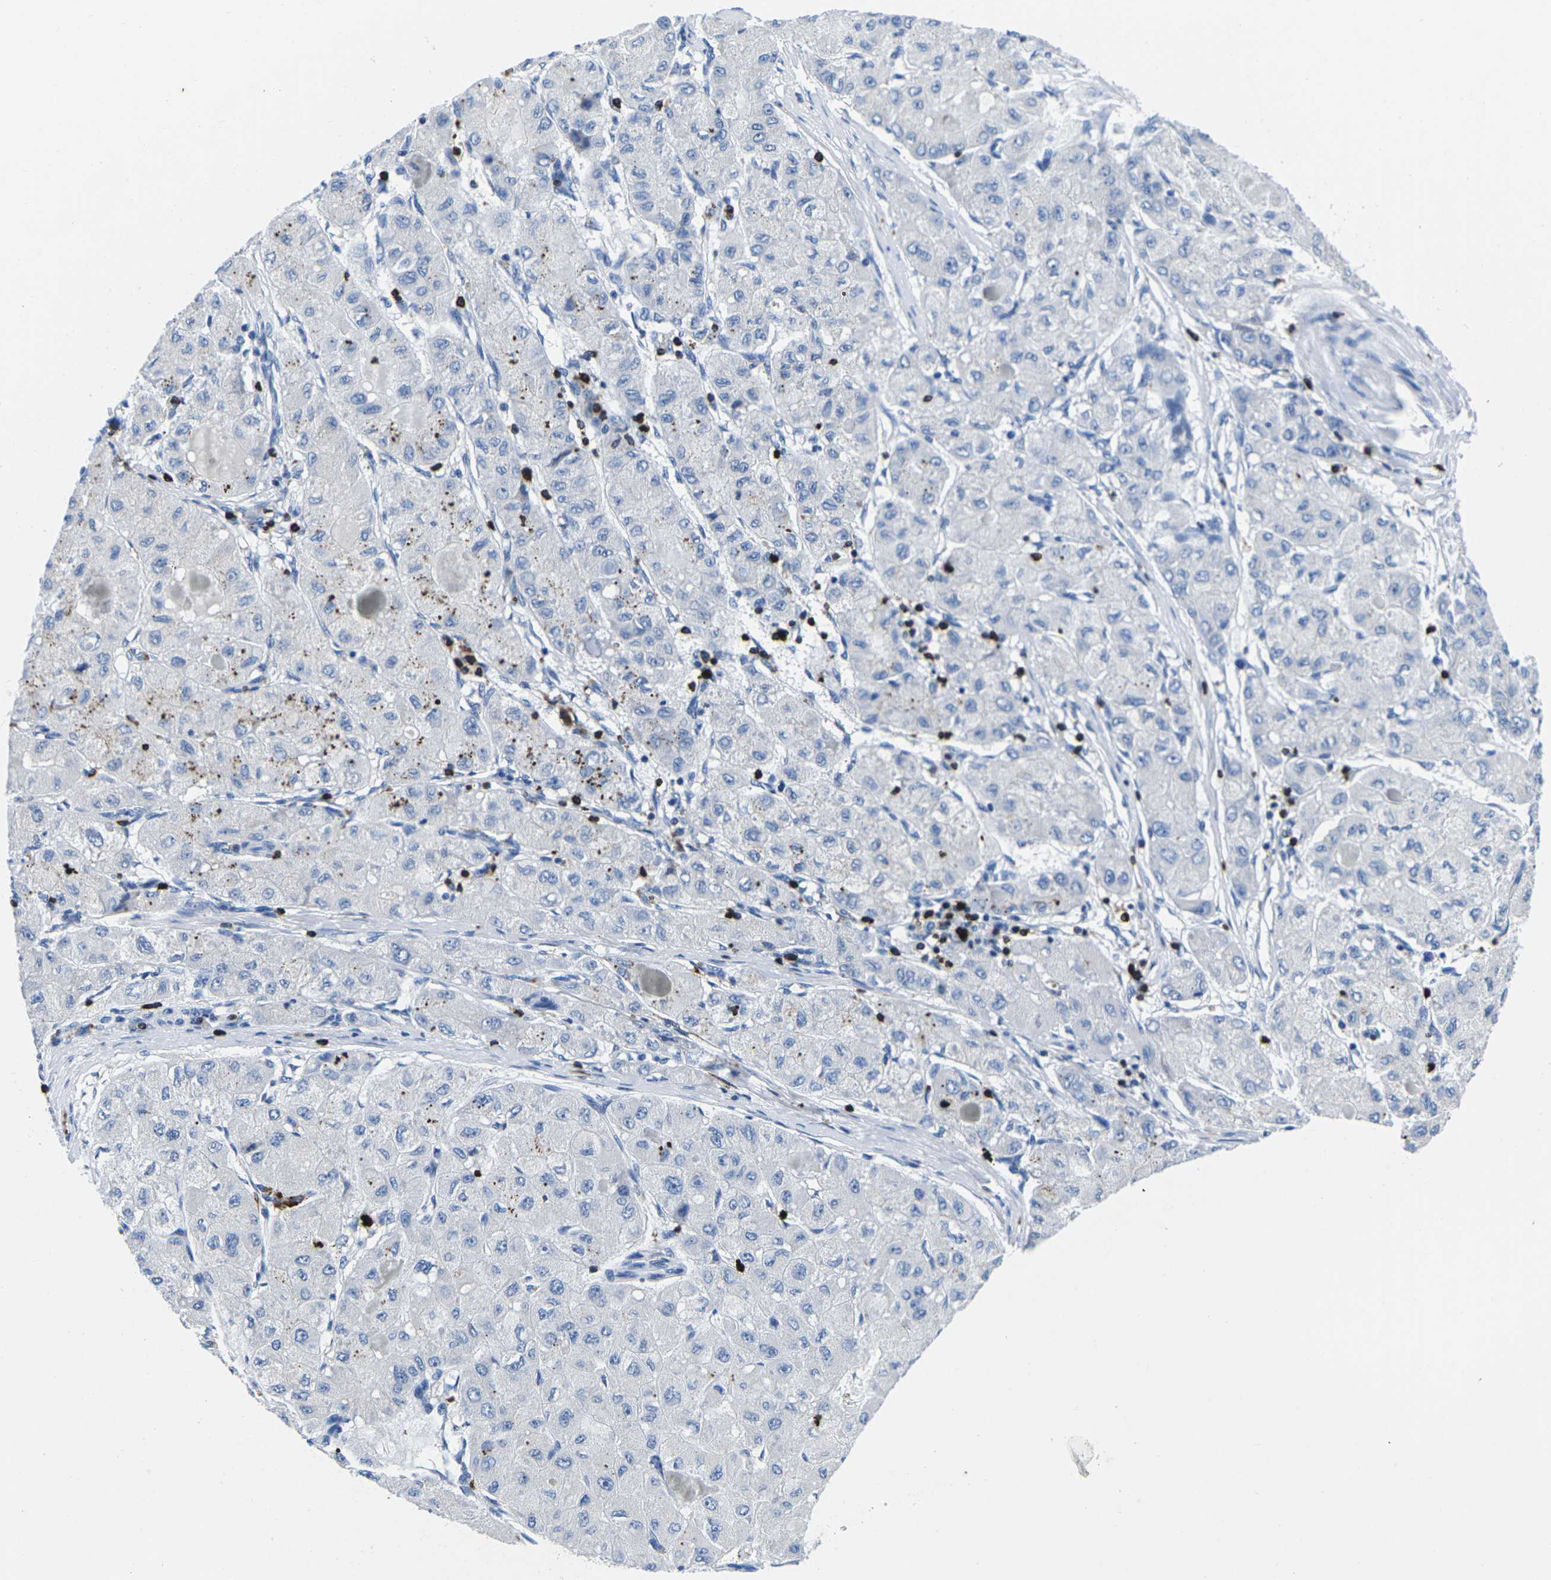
{"staining": {"intensity": "negative", "quantity": "none", "location": "none"}, "tissue": "liver cancer", "cell_type": "Tumor cells", "image_type": "cancer", "snomed": [{"axis": "morphology", "description": "Carcinoma, Hepatocellular, NOS"}, {"axis": "topography", "description": "Liver"}], "caption": "Immunohistochemistry (IHC) of human hepatocellular carcinoma (liver) reveals no expression in tumor cells.", "gene": "CTSW", "patient": {"sex": "male", "age": 80}}